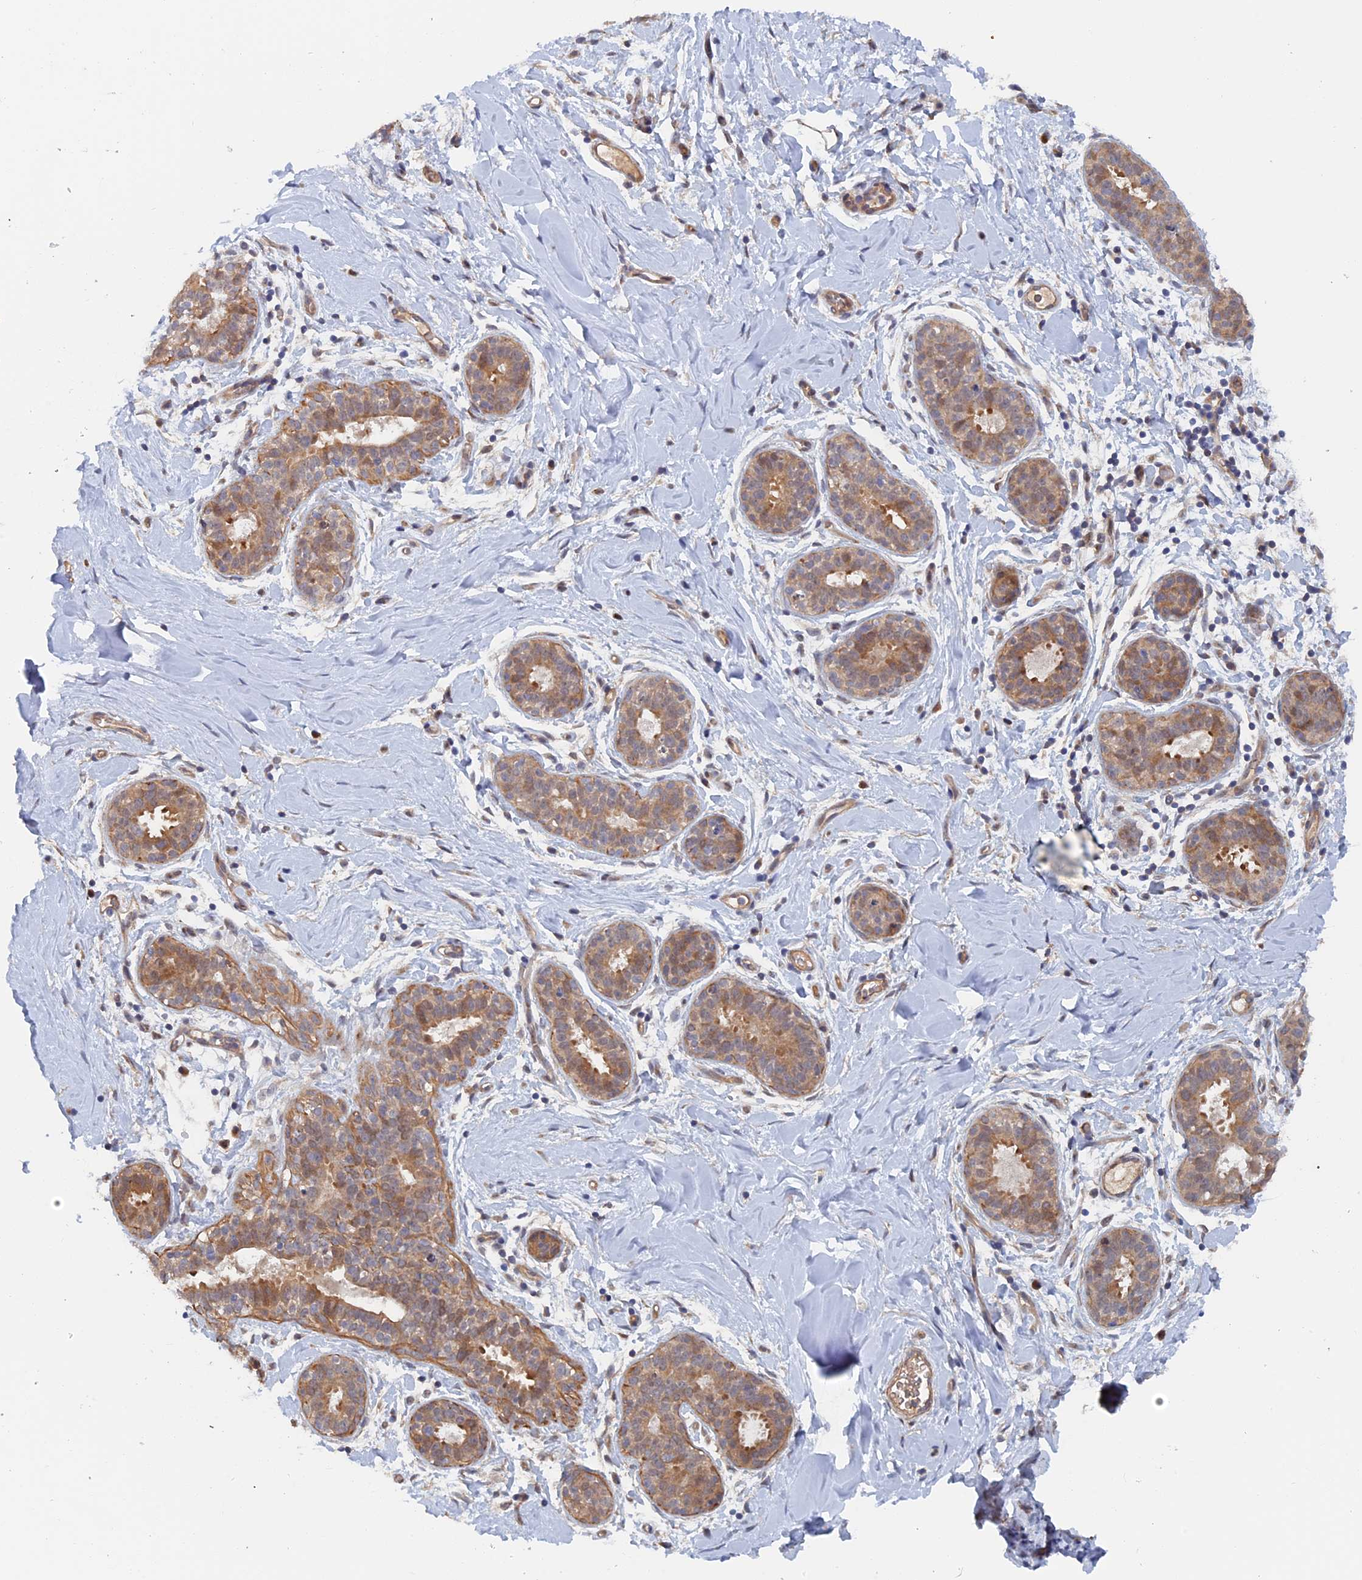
{"staining": {"intensity": "moderate", "quantity": "25%-75%", "location": "cytoplasmic/membranous"}, "tissue": "adipose tissue", "cell_type": "Adipocytes", "image_type": "normal", "snomed": [{"axis": "morphology", "description": "Normal tissue, NOS"}, {"axis": "topography", "description": "Breast"}], "caption": "Human adipose tissue stained with a brown dye exhibits moderate cytoplasmic/membranous positive expression in approximately 25%-75% of adipocytes.", "gene": "ELOVL6", "patient": {"sex": "female", "age": 26}}